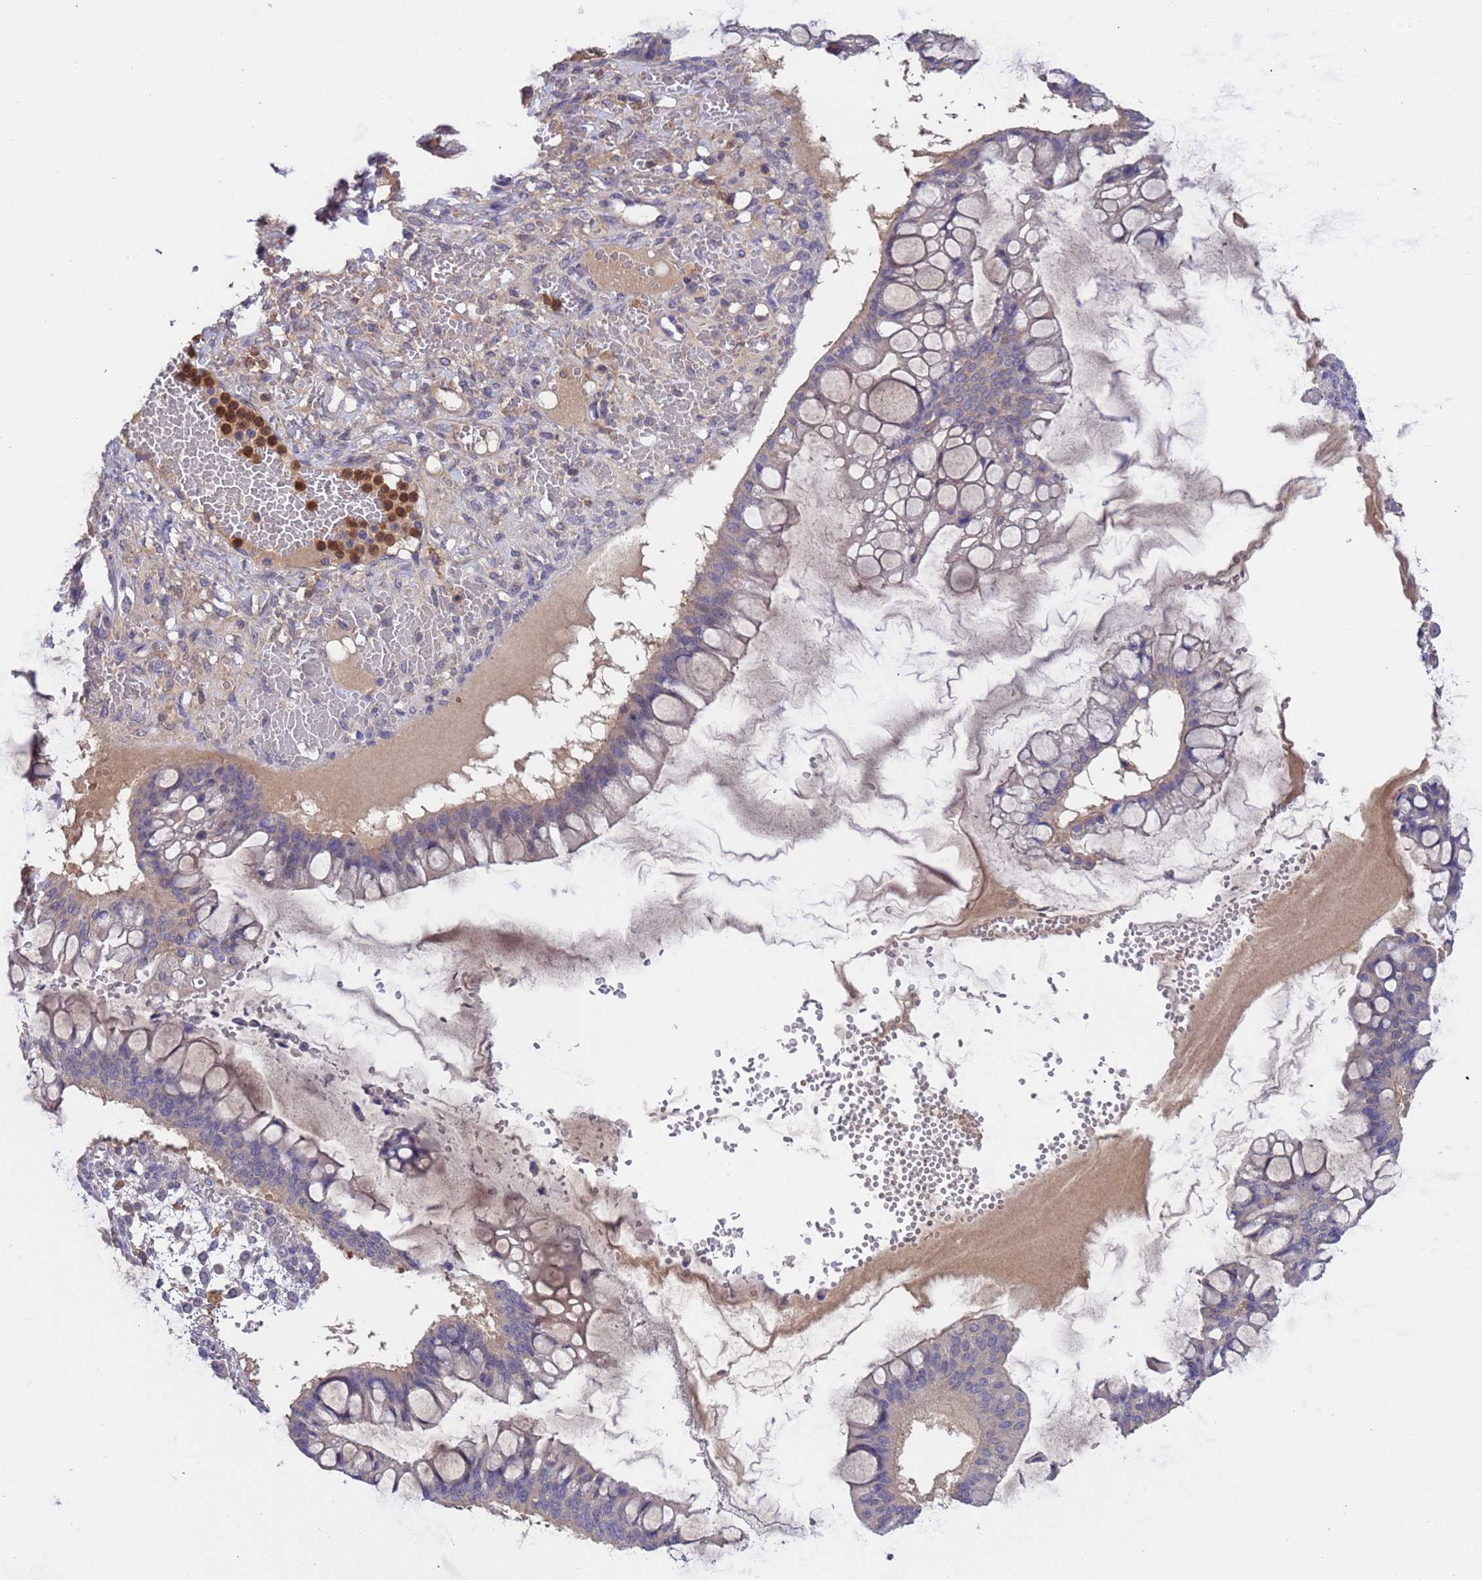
{"staining": {"intensity": "negative", "quantity": "none", "location": "none"}, "tissue": "ovarian cancer", "cell_type": "Tumor cells", "image_type": "cancer", "snomed": [{"axis": "morphology", "description": "Cystadenocarcinoma, mucinous, NOS"}, {"axis": "topography", "description": "Ovary"}], "caption": "Ovarian cancer was stained to show a protein in brown. There is no significant positivity in tumor cells.", "gene": "AMPD3", "patient": {"sex": "female", "age": 73}}